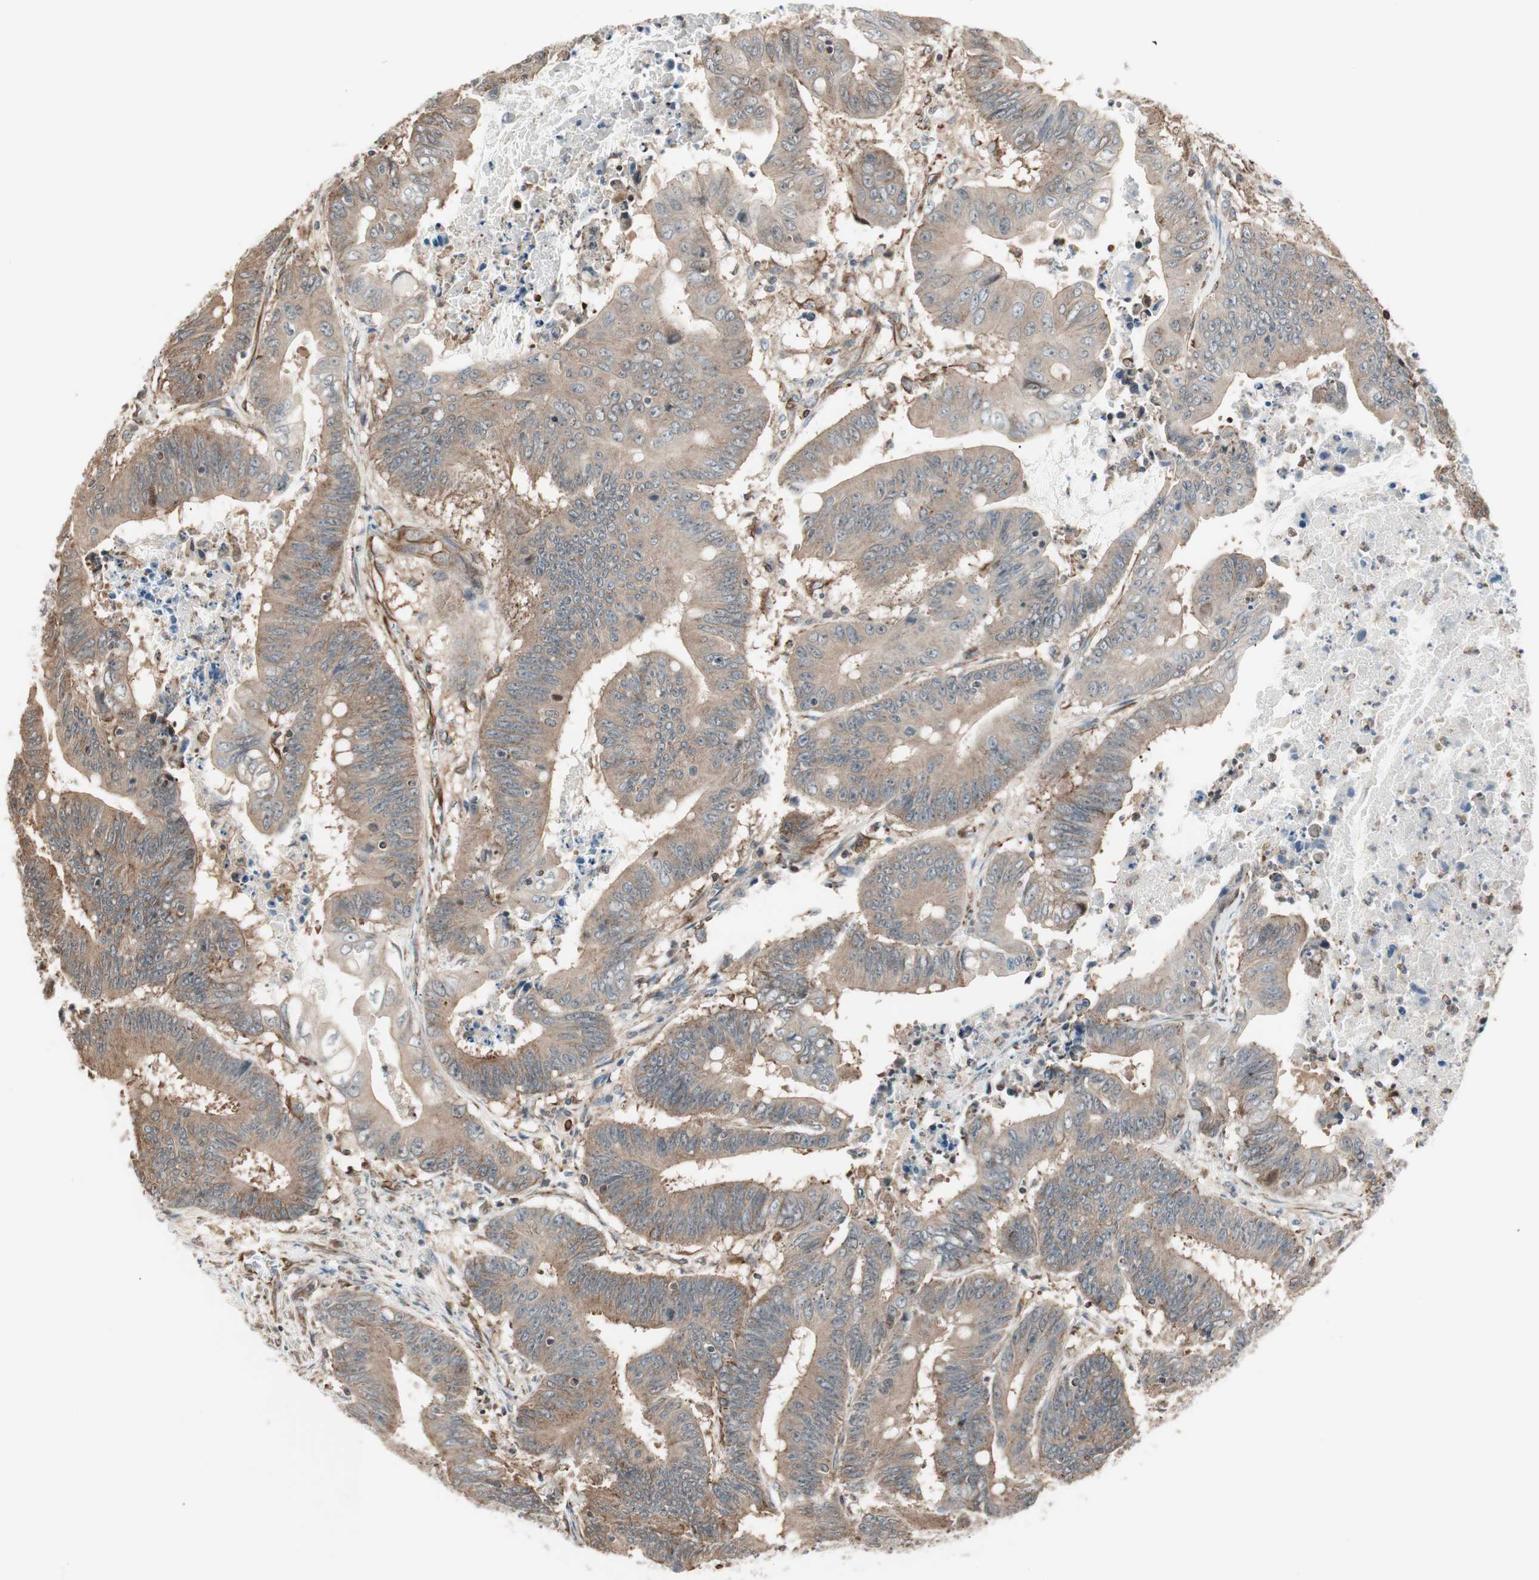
{"staining": {"intensity": "weak", "quantity": ">75%", "location": "cytoplasmic/membranous"}, "tissue": "colorectal cancer", "cell_type": "Tumor cells", "image_type": "cancer", "snomed": [{"axis": "morphology", "description": "Adenocarcinoma, NOS"}, {"axis": "topography", "description": "Colon"}], "caption": "Weak cytoplasmic/membranous expression for a protein is appreciated in approximately >75% of tumor cells of colorectal adenocarcinoma using immunohistochemistry.", "gene": "MAD2L2", "patient": {"sex": "male", "age": 45}}